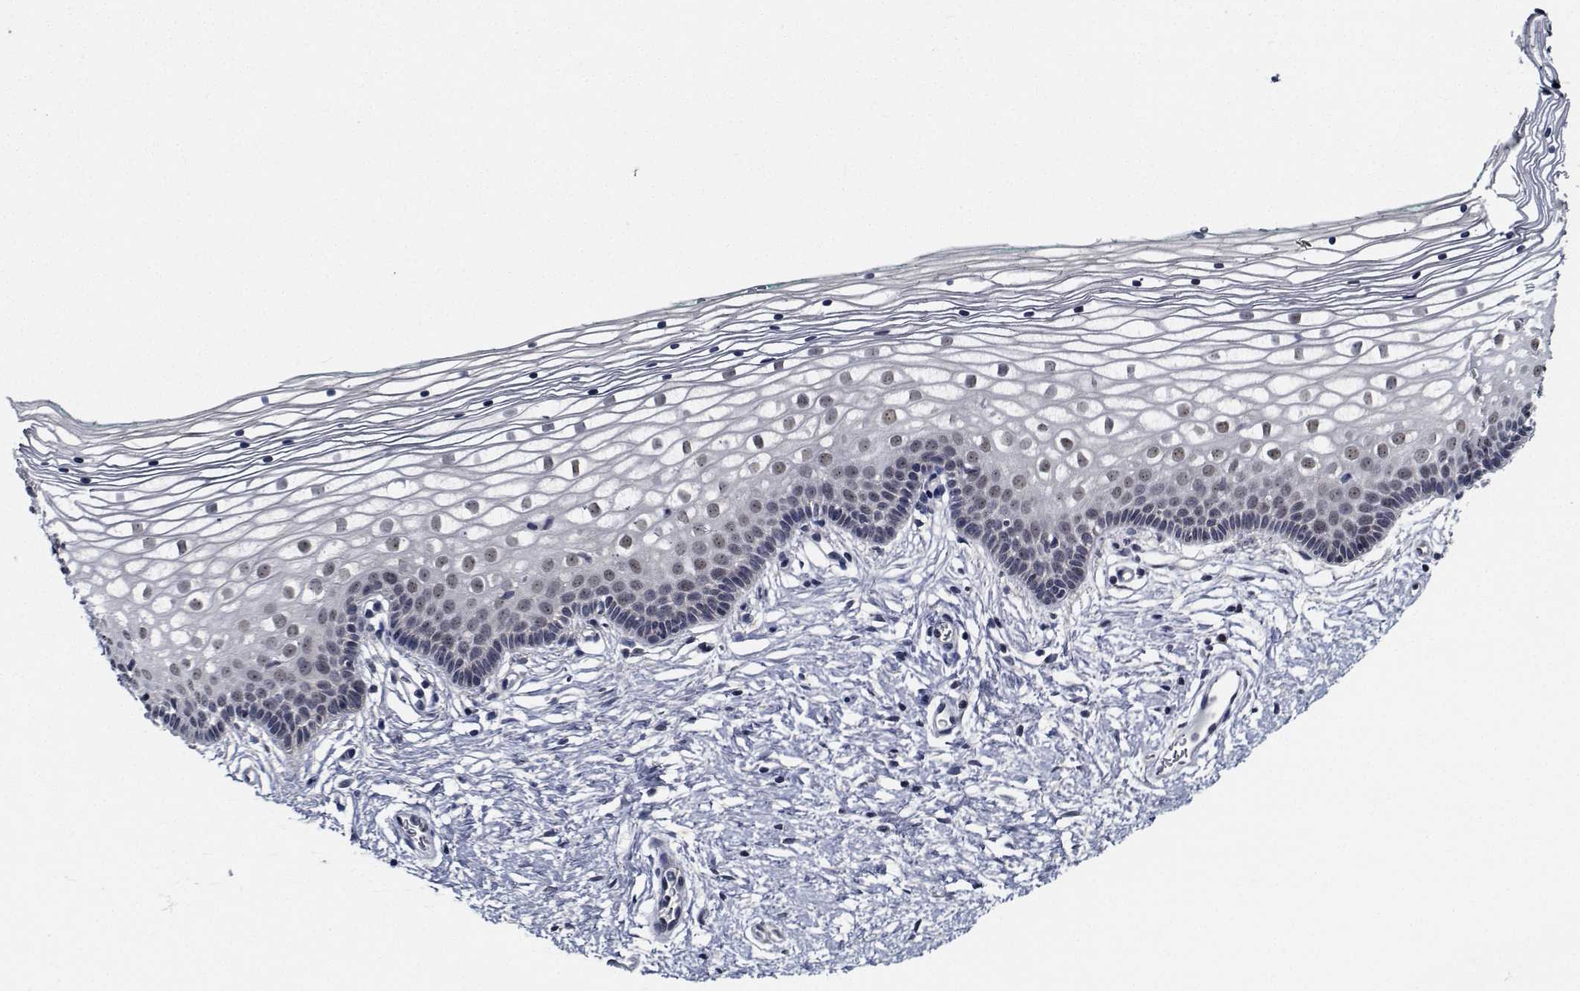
{"staining": {"intensity": "weak", "quantity": "25%-75%", "location": "nuclear"}, "tissue": "vagina", "cell_type": "Squamous epithelial cells", "image_type": "normal", "snomed": [{"axis": "morphology", "description": "Normal tissue, NOS"}, {"axis": "topography", "description": "Vagina"}], "caption": "Immunohistochemistry micrograph of unremarkable vagina: human vagina stained using immunohistochemistry (IHC) displays low levels of weak protein expression localized specifically in the nuclear of squamous epithelial cells, appearing as a nuclear brown color.", "gene": "NVL", "patient": {"sex": "female", "age": 36}}